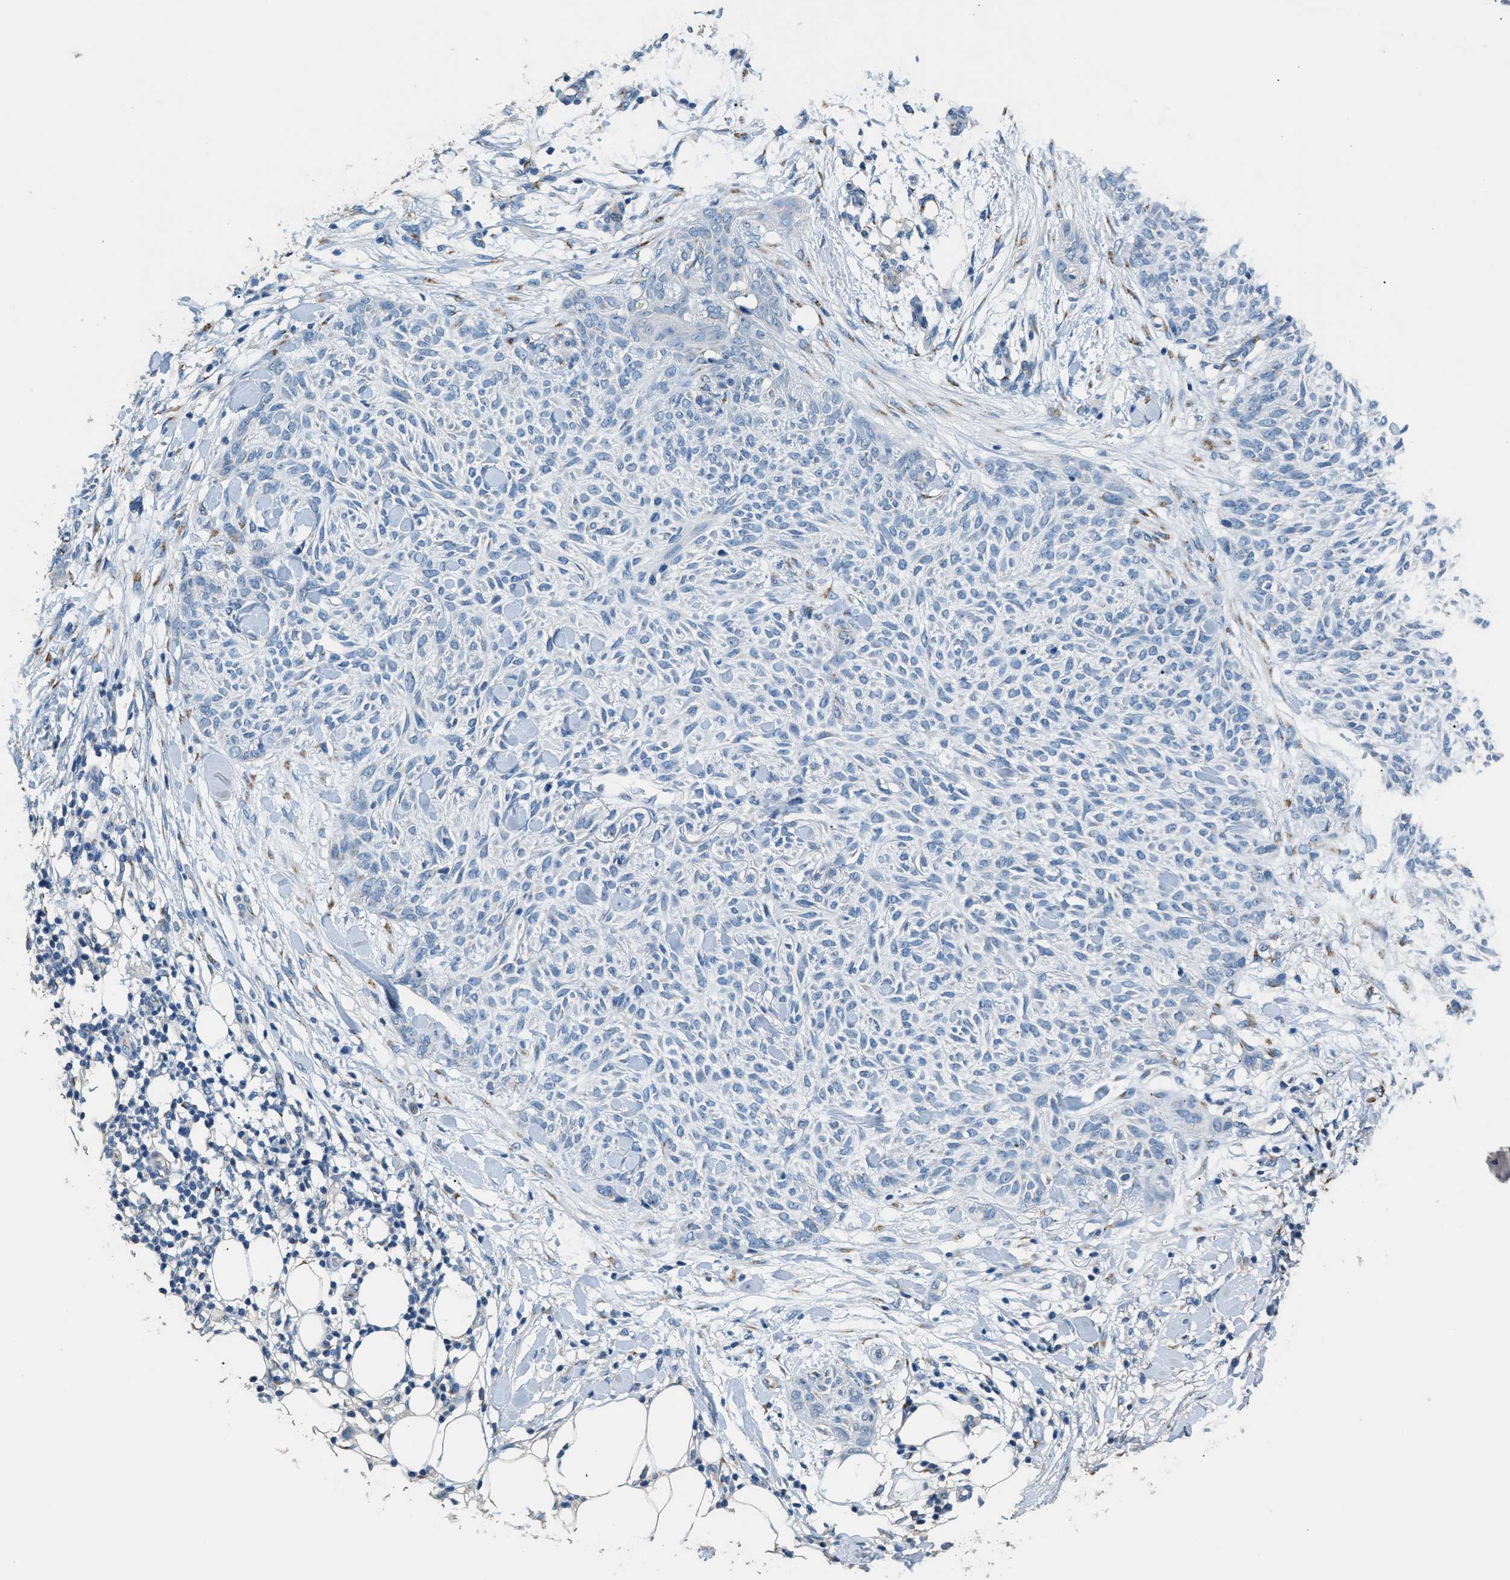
{"staining": {"intensity": "negative", "quantity": "none", "location": "none"}, "tissue": "skin cancer", "cell_type": "Tumor cells", "image_type": "cancer", "snomed": [{"axis": "morphology", "description": "Basal cell carcinoma"}, {"axis": "topography", "description": "Skin"}], "caption": "There is no significant expression in tumor cells of basal cell carcinoma (skin). Nuclei are stained in blue.", "gene": "GOLM1", "patient": {"sex": "female", "age": 84}}